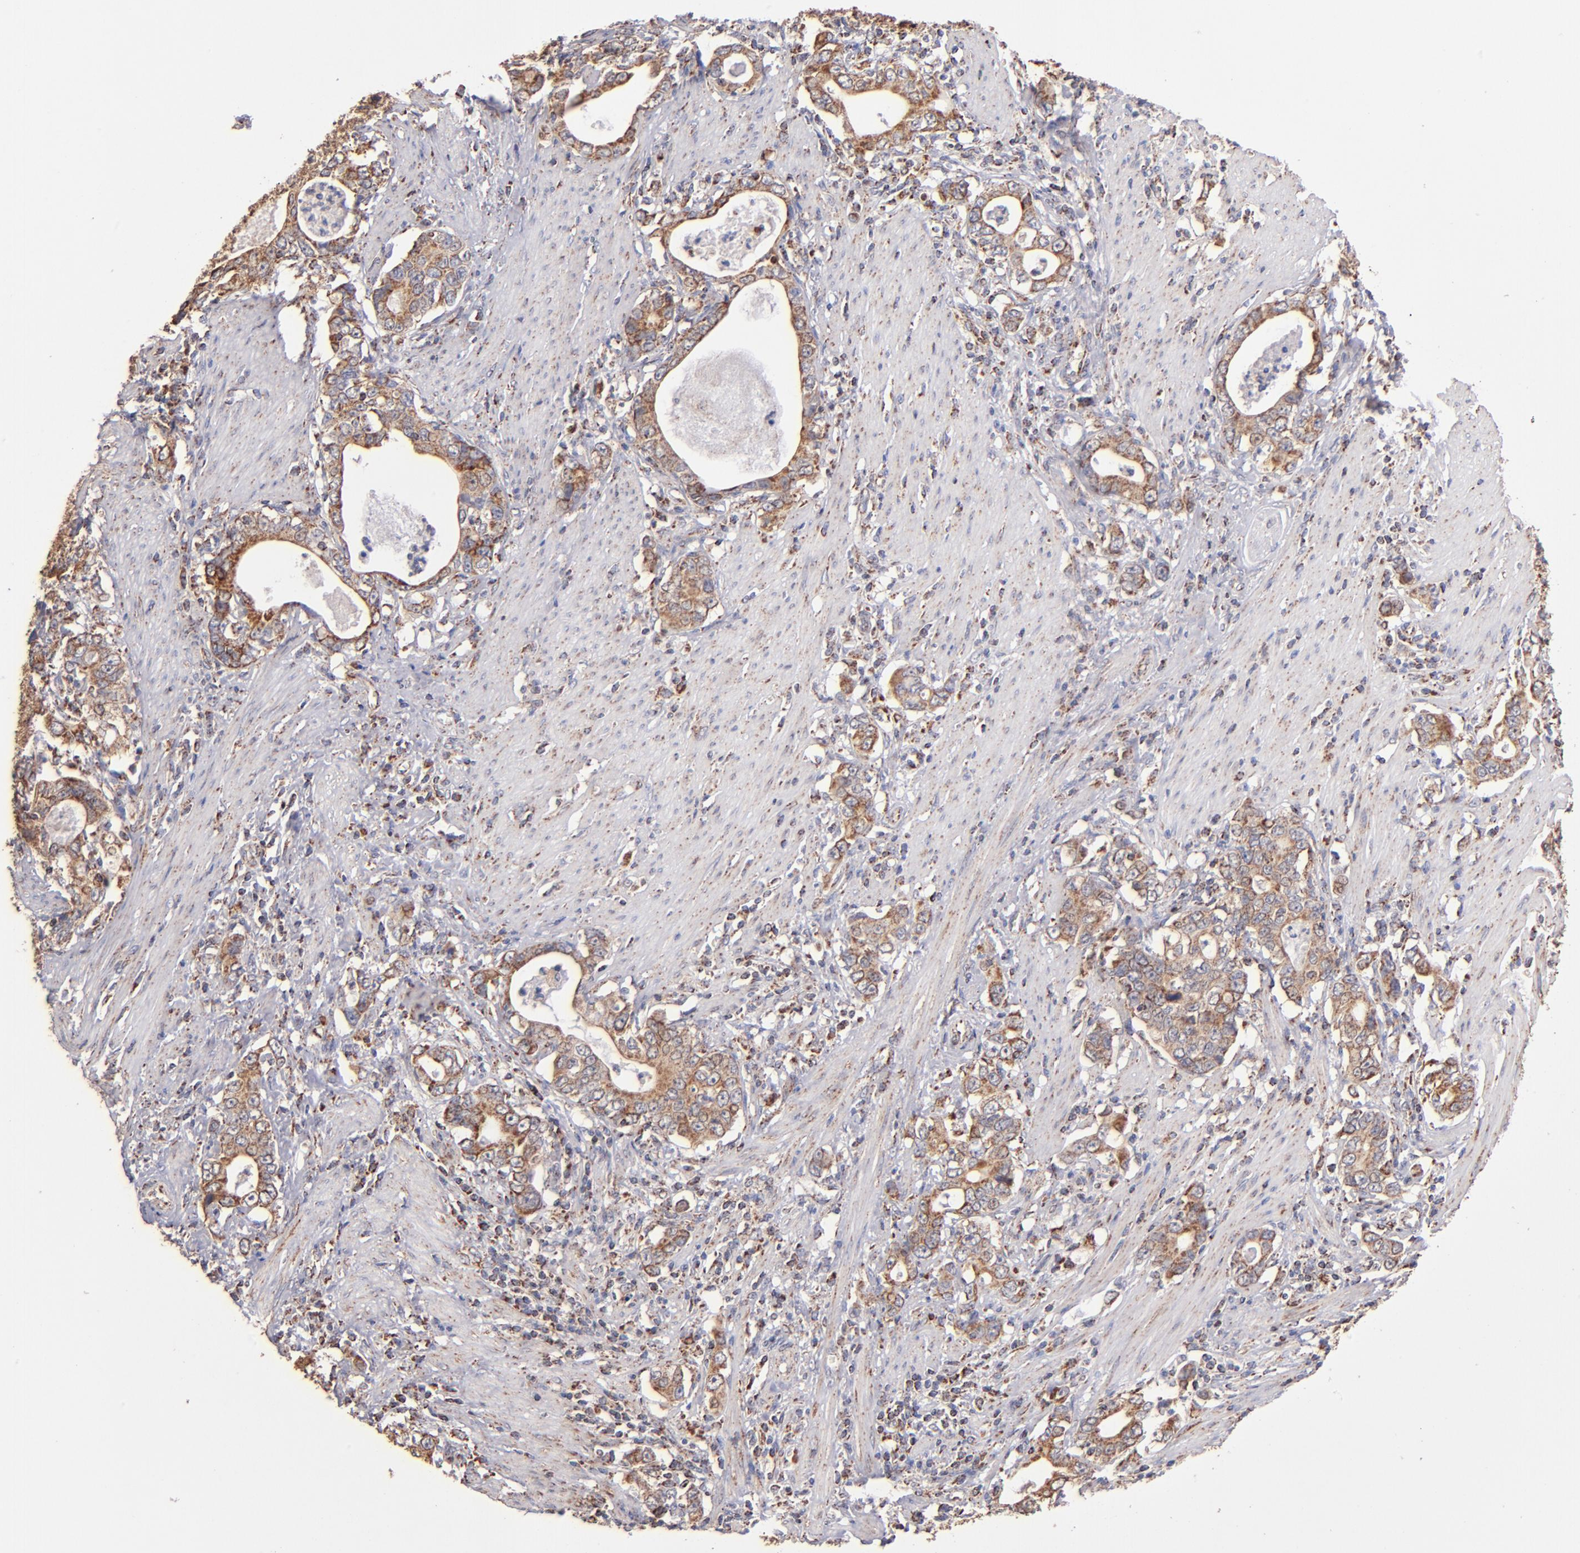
{"staining": {"intensity": "moderate", "quantity": ">75%", "location": "cytoplasmic/membranous"}, "tissue": "stomach cancer", "cell_type": "Tumor cells", "image_type": "cancer", "snomed": [{"axis": "morphology", "description": "Adenocarcinoma, NOS"}, {"axis": "topography", "description": "Stomach, lower"}], "caption": "An image of human adenocarcinoma (stomach) stained for a protein shows moderate cytoplasmic/membranous brown staining in tumor cells. (IHC, brightfield microscopy, high magnification).", "gene": "DLST", "patient": {"sex": "female", "age": 72}}